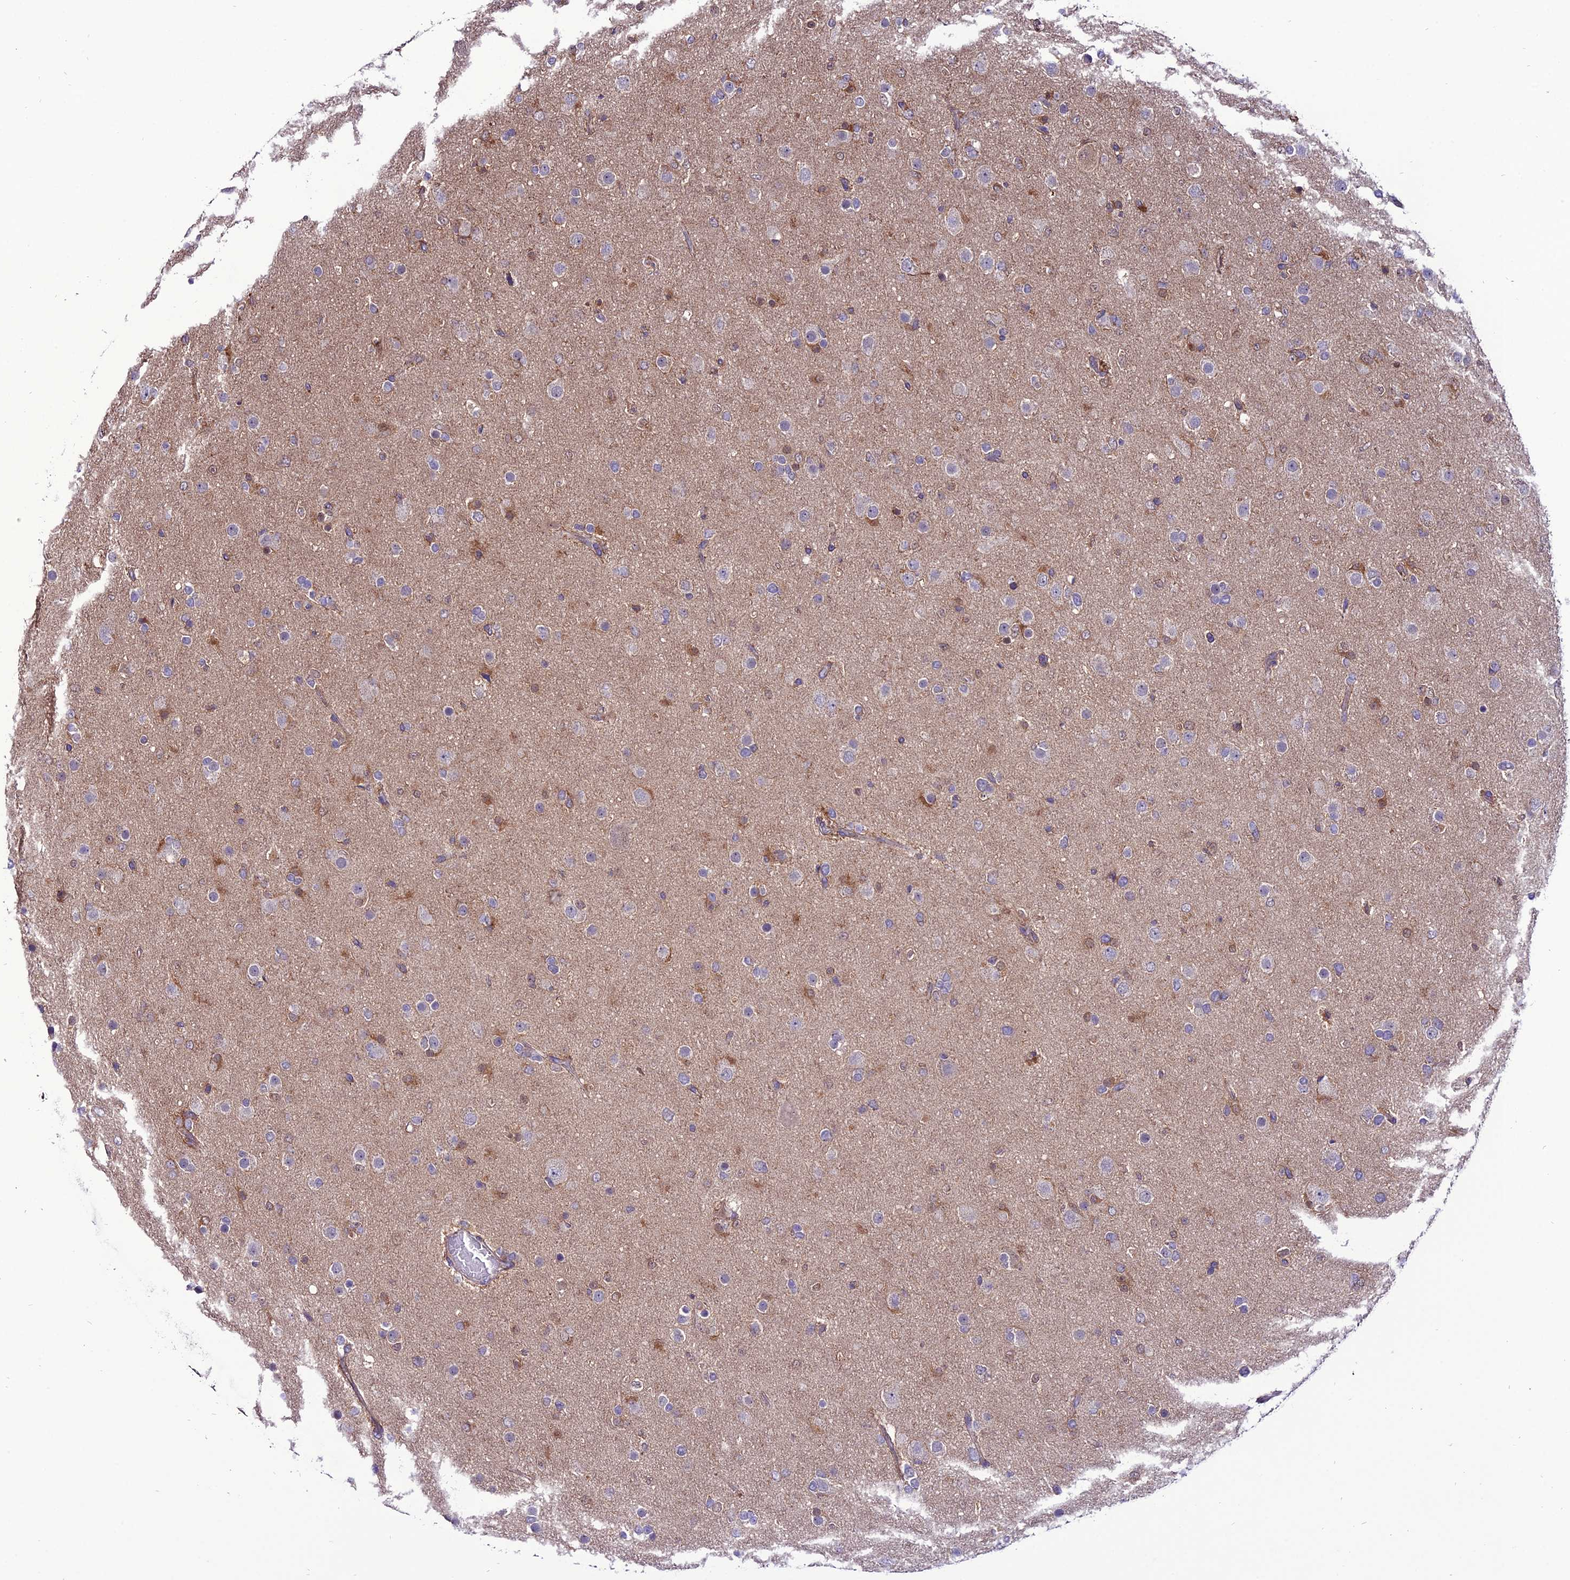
{"staining": {"intensity": "negative", "quantity": "none", "location": "none"}, "tissue": "glioma", "cell_type": "Tumor cells", "image_type": "cancer", "snomed": [{"axis": "morphology", "description": "Glioma, malignant, Low grade"}, {"axis": "topography", "description": "Brain"}], "caption": "DAB (3,3'-diaminobenzidine) immunohistochemical staining of malignant low-grade glioma demonstrates no significant staining in tumor cells. (DAB (3,3'-diaminobenzidine) immunohistochemistry visualized using brightfield microscopy, high magnification).", "gene": "PPIL3", "patient": {"sex": "male", "age": 65}}